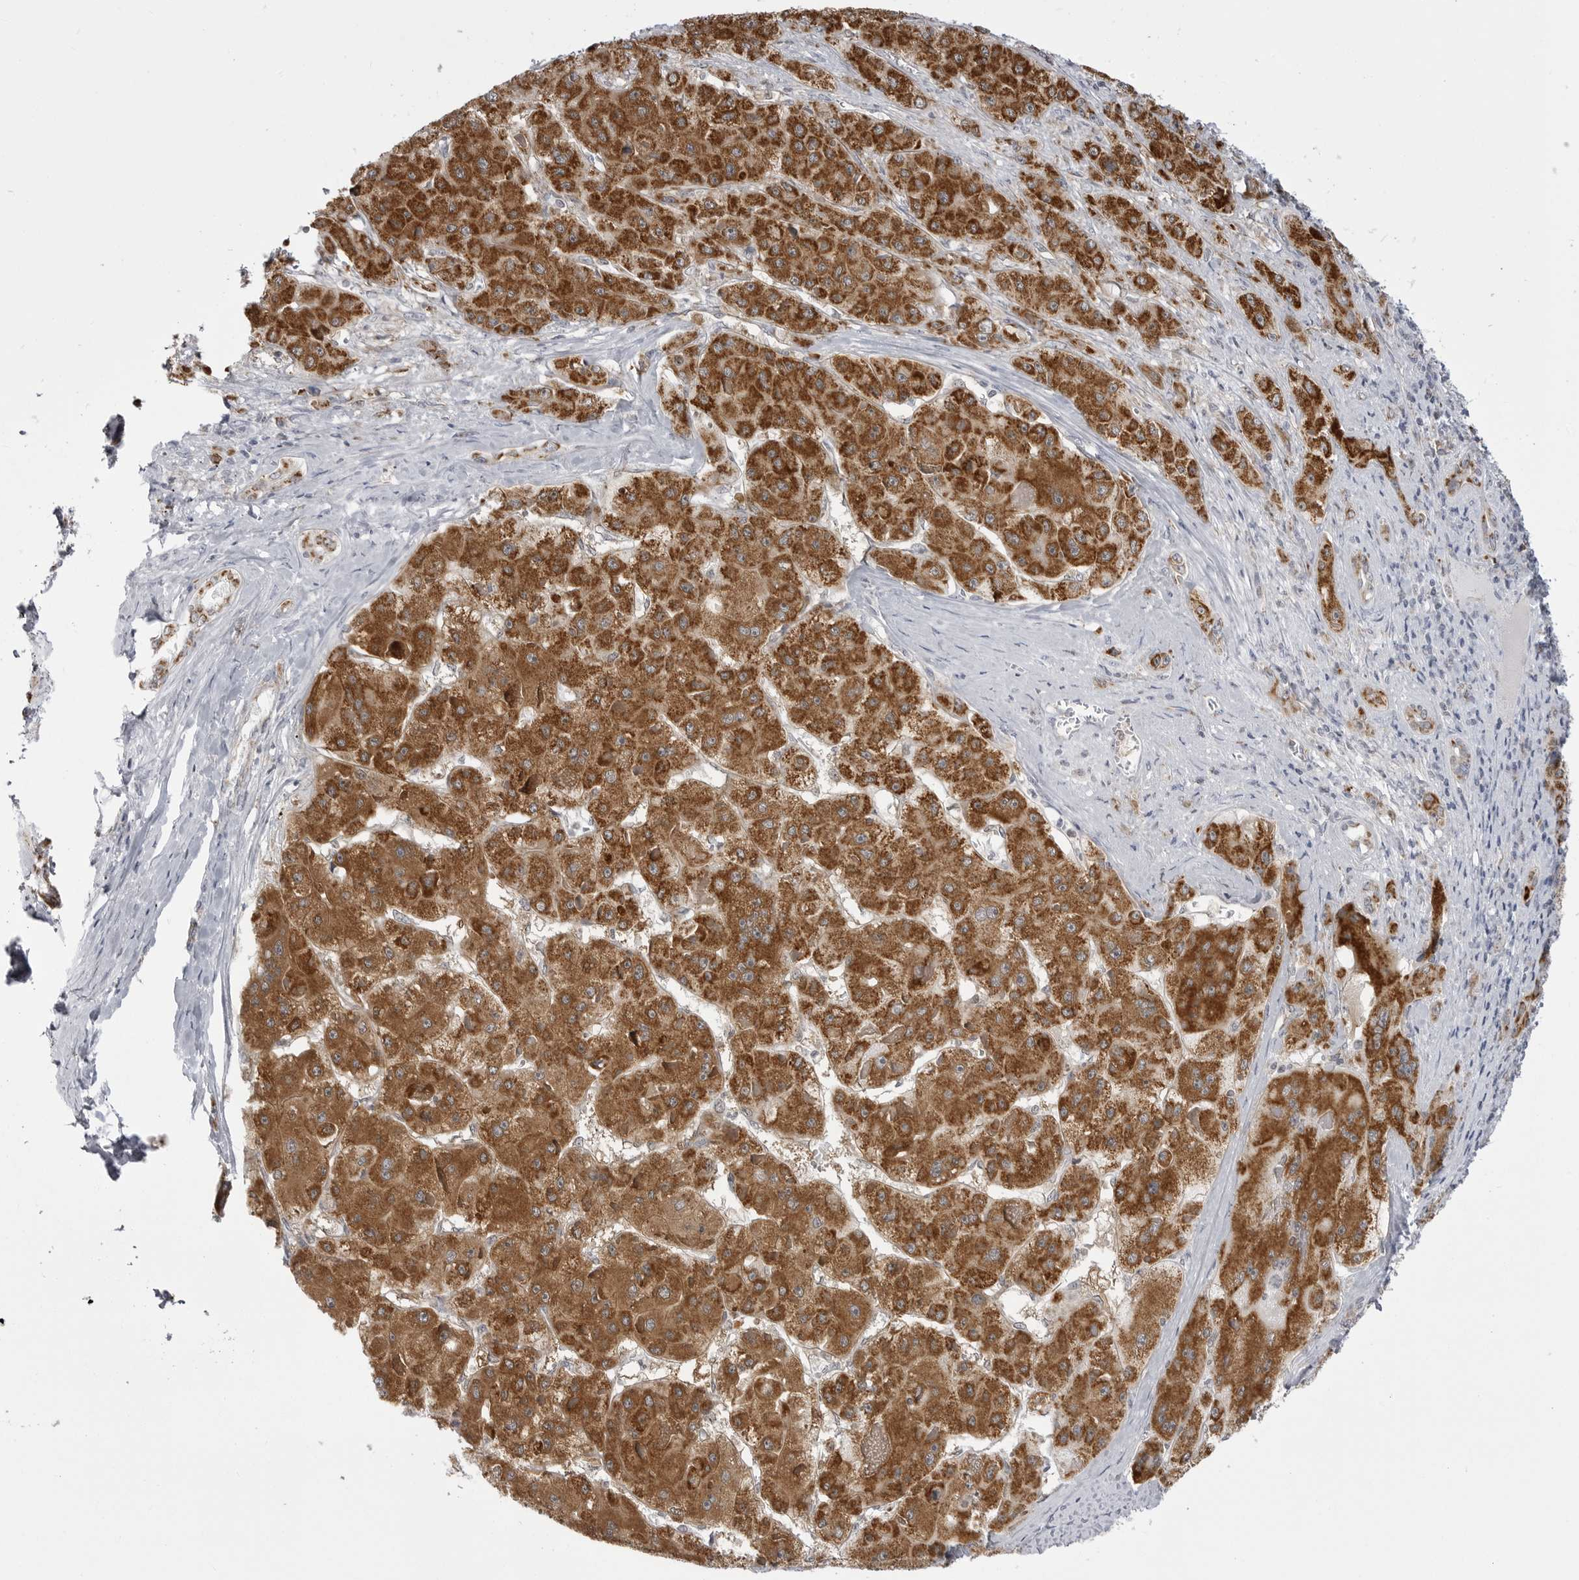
{"staining": {"intensity": "strong", "quantity": ">75%", "location": "cytoplasmic/membranous"}, "tissue": "liver cancer", "cell_type": "Tumor cells", "image_type": "cancer", "snomed": [{"axis": "morphology", "description": "Carcinoma, Hepatocellular, NOS"}, {"axis": "topography", "description": "Liver"}], "caption": "Immunohistochemical staining of human liver cancer (hepatocellular carcinoma) shows strong cytoplasmic/membranous protein expression in about >75% of tumor cells.", "gene": "FH", "patient": {"sex": "female", "age": 73}}